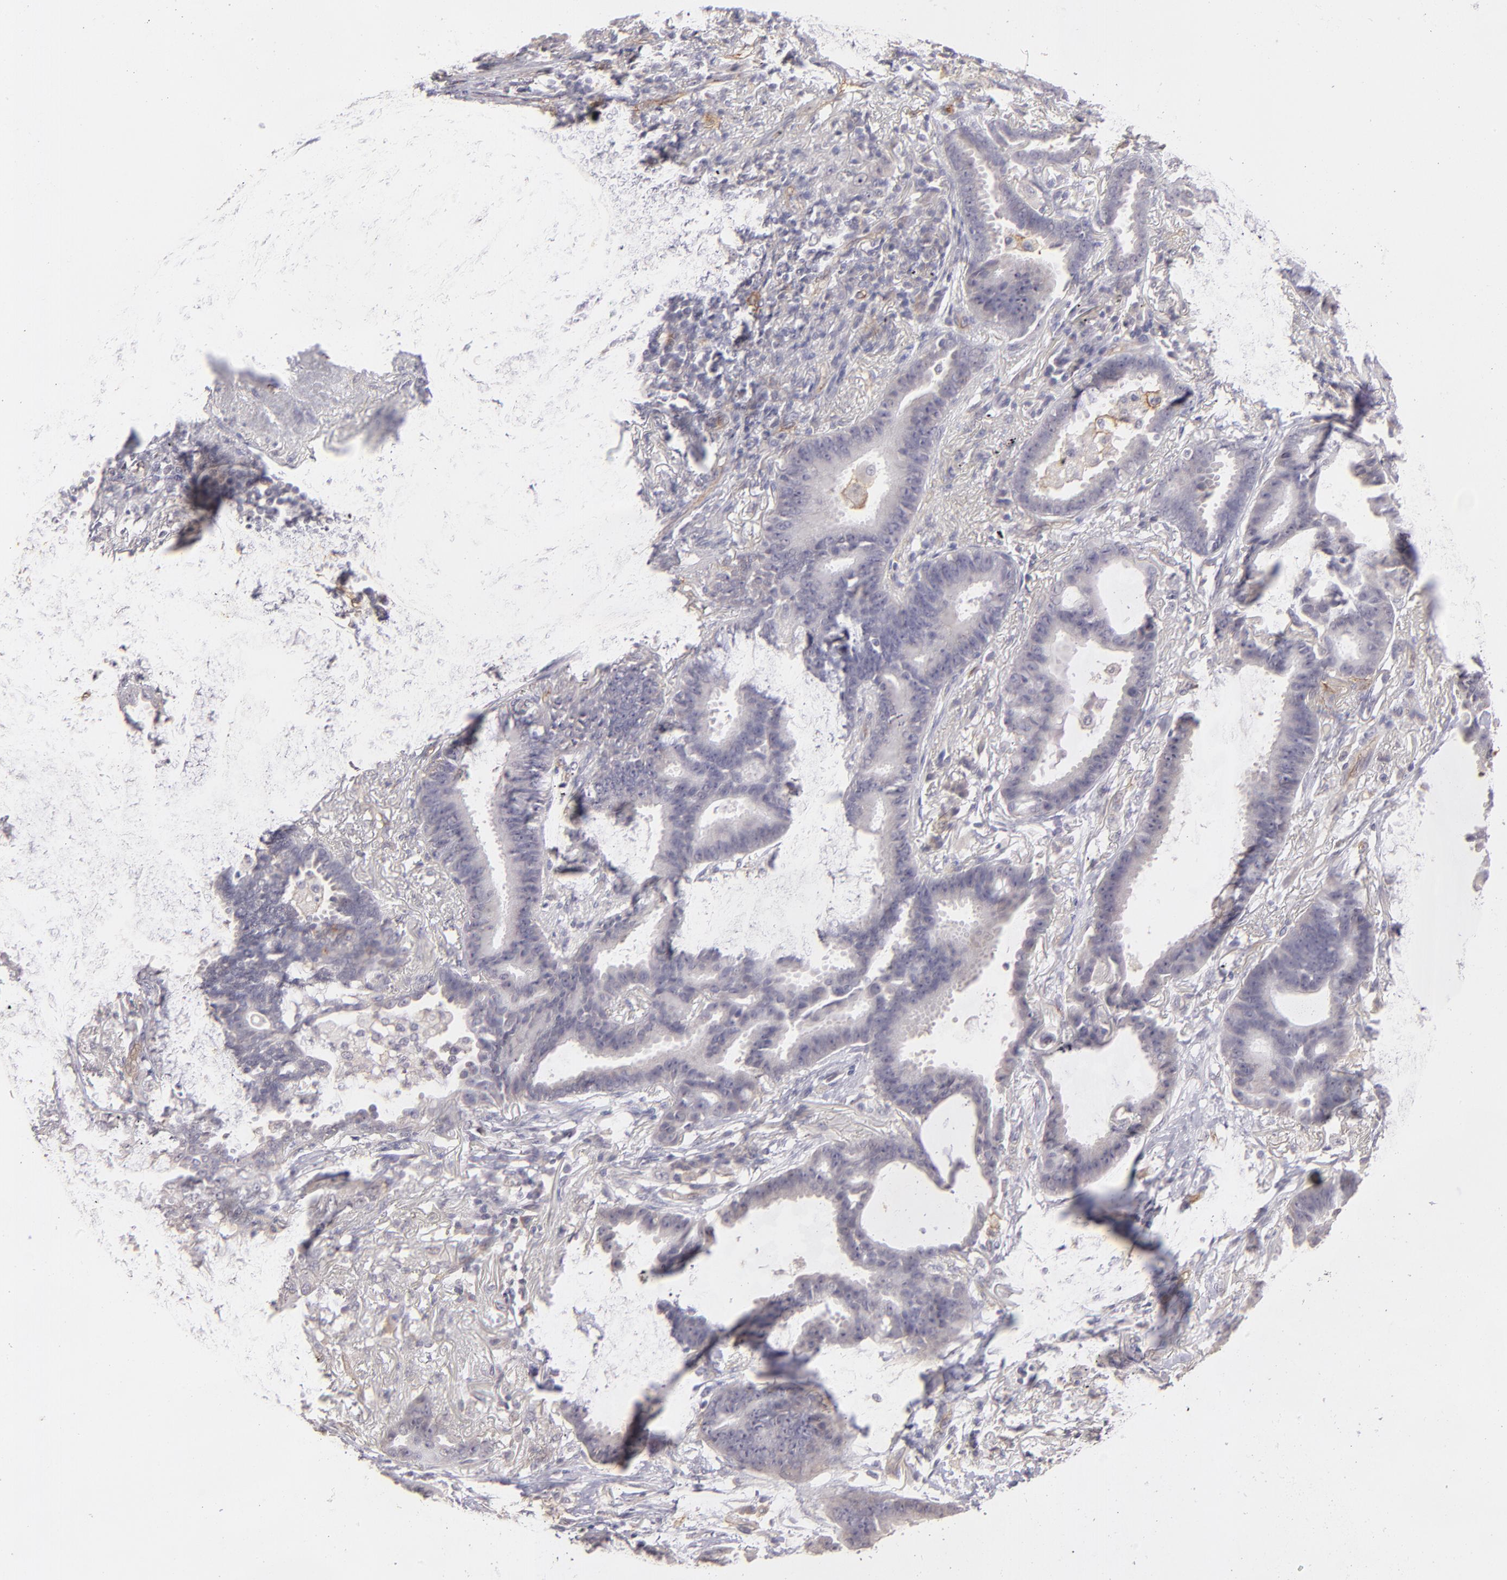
{"staining": {"intensity": "negative", "quantity": "none", "location": "none"}, "tissue": "lung cancer", "cell_type": "Tumor cells", "image_type": "cancer", "snomed": [{"axis": "morphology", "description": "Adenocarcinoma, NOS"}, {"axis": "topography", "description": "Lung"}], "caption": "Immunohistochemical staining of lung cancer shows no significant staining in tumor cells.", "gene": "THBD", "patient": {"sex": "female", "age": 64}}